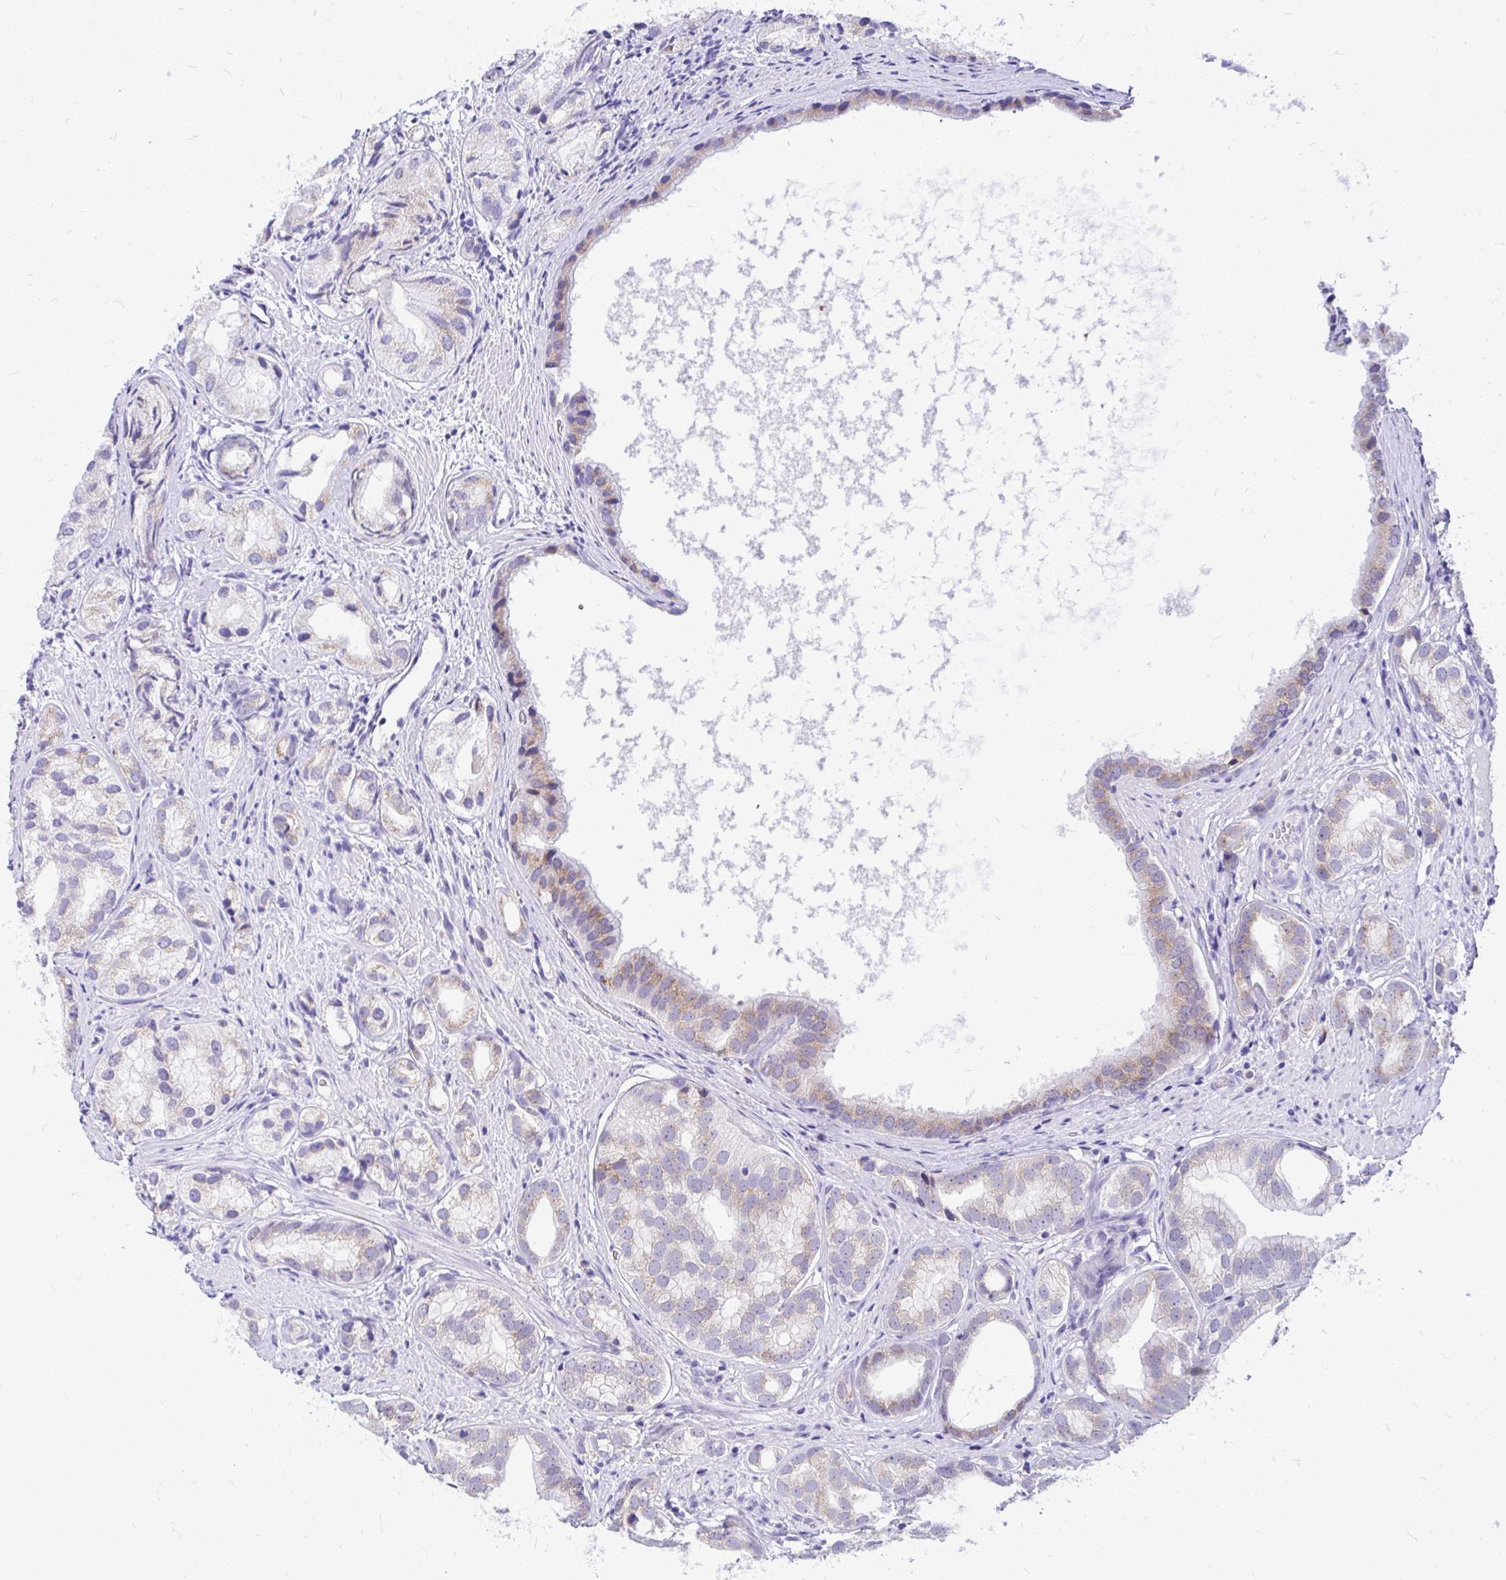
{"staining": {"intensity": "weak", "quantity": "25%-75%", "location": "cytoplasmic/membranous"}, "tissue": "prostate cancer", "cell_type": "Tumor cells", "image_type": "cancer", "snomed": [{"axis": "morphology", "description": "Adenocarcinoma, High grade"}, {"axis": "topography", "description": "Prostate"}], "caption": "Tumor cells show weak cytoplasmic/membranous expression in approximately 25%-75% of cells in prostate adenocarcinoma (high-grade).", "gene": "GLB1L2", "patient": {"sex": "male", "age": 82}}